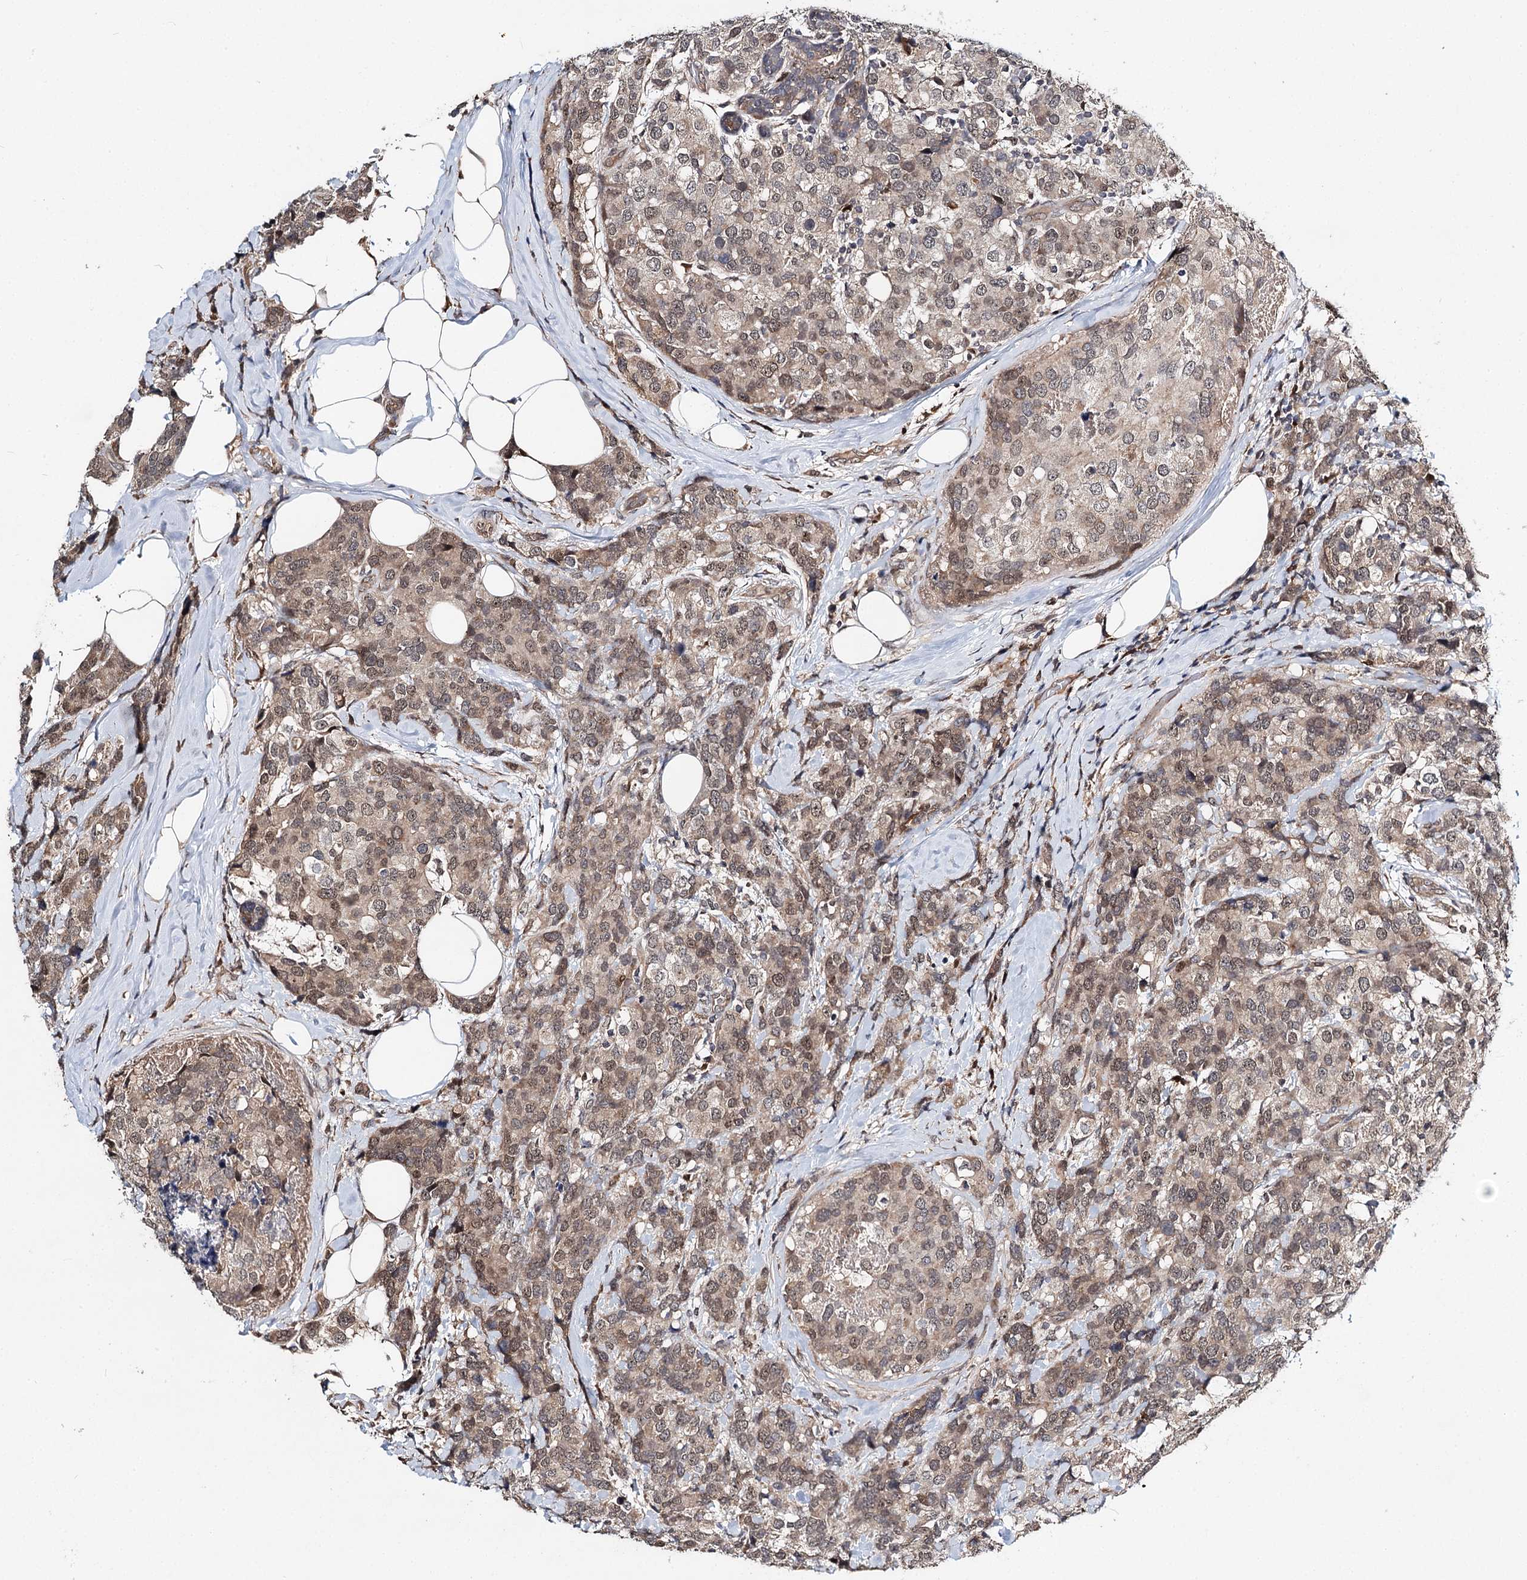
{"staining": {"intensity": "moderate", "quantity": ">75%", "location": "cytoplasmic/membranous,nuclear"}, "tissue": "breast cancer", "cell_type": "Tumor cells", "image_type": "cancer", "snomed": [{"axis": "morphology", "description": "Lobular carcinoma"}, {"axis": "topography", "description": "Breast"}], "caption": "Immunohistochemistry (IHC) of breast lobular carcinoma exhibits medium levels of moderate cytoplasmic/membranous and nuclear expression in about >75% of tumor cells. The staining was performed using DAB to visualize the protein expression in brown, while the nuclei were stained in blue with hematoxylin (Magnification: 20x).", "gene": "NOPCHAP1", "patient": {"sex": "female", "age": 59}}